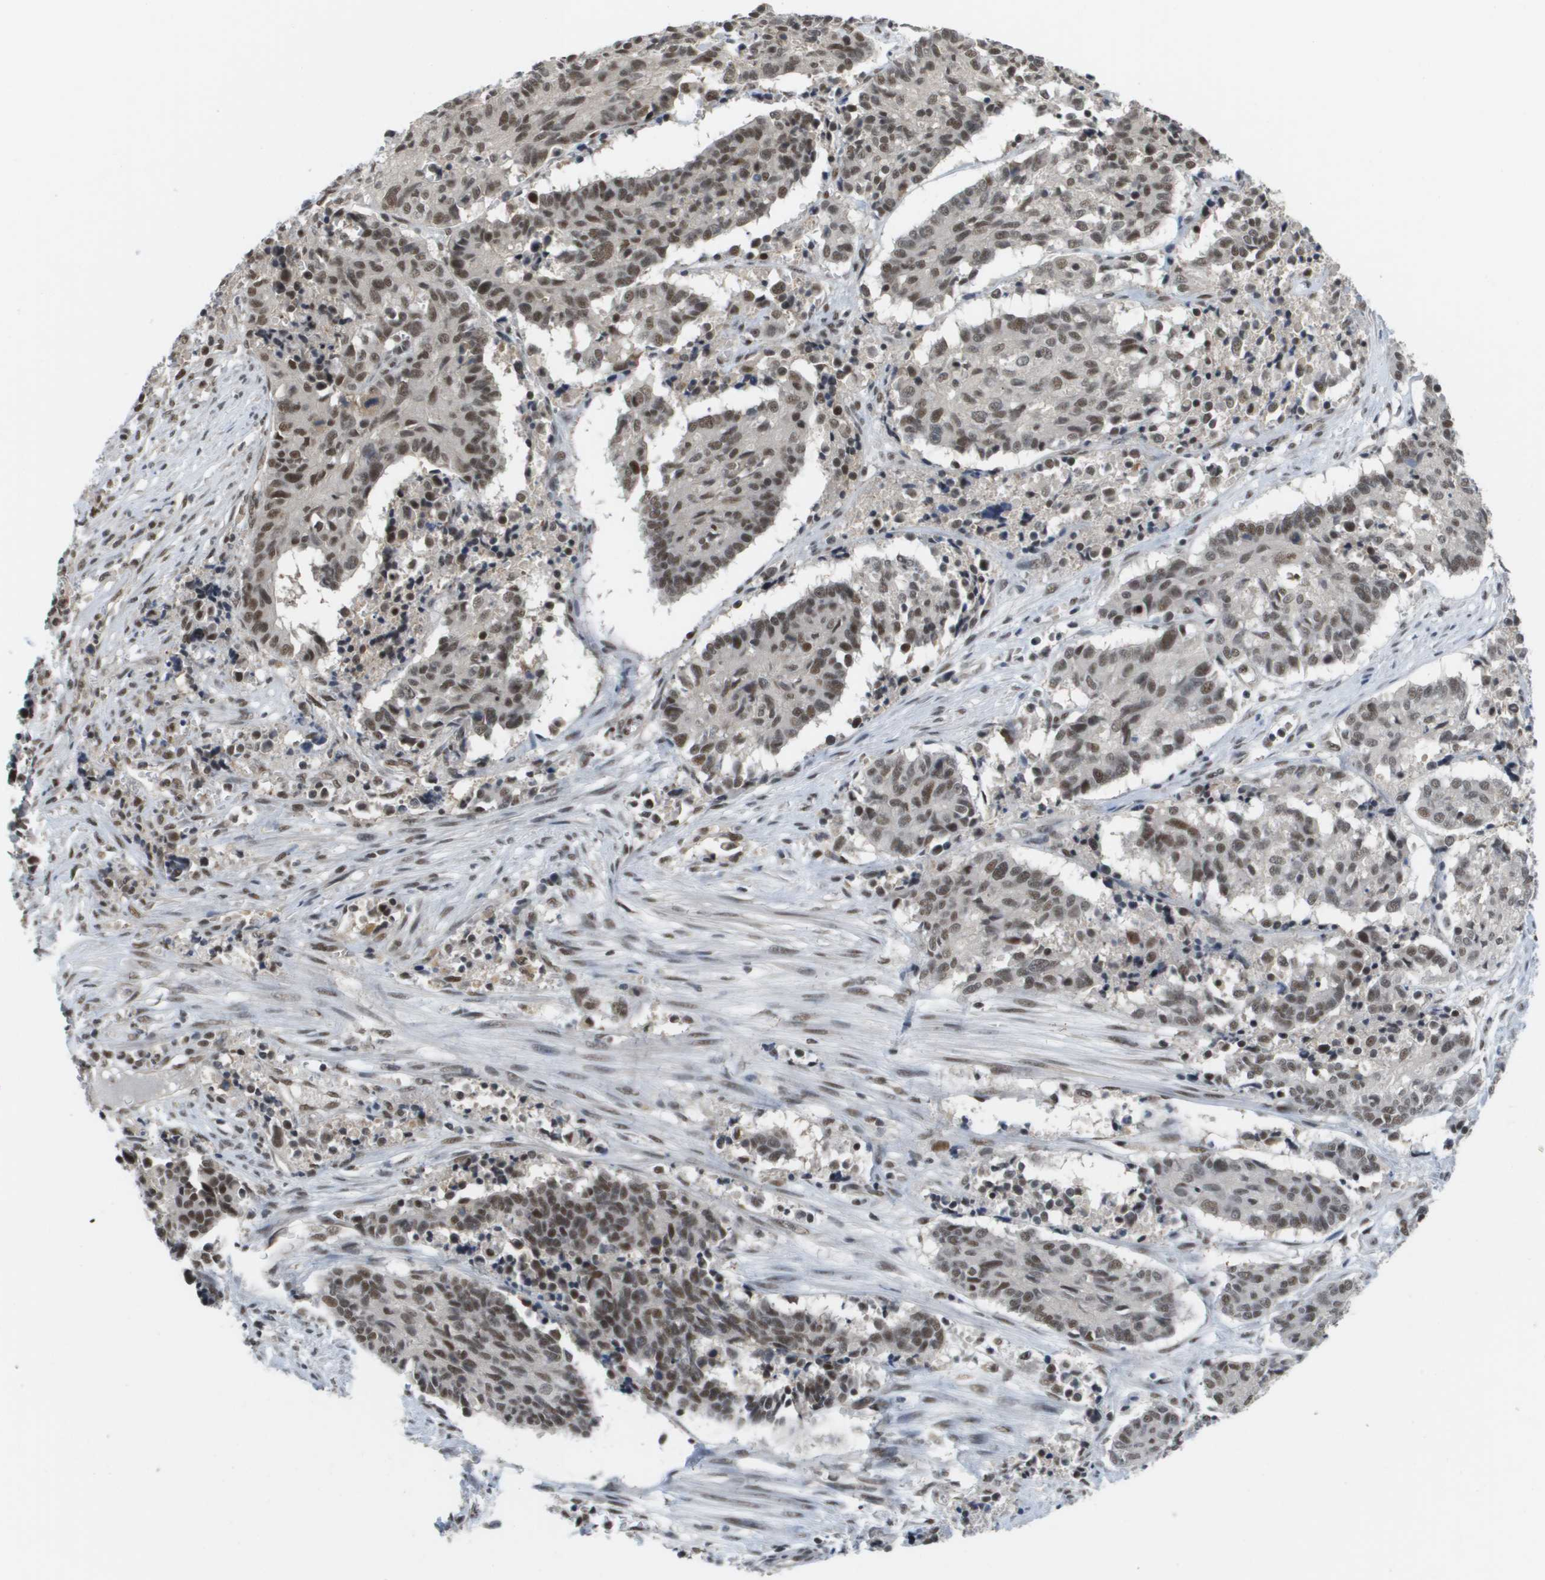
{"staining": {"intensity": "moderate", "quantity": ">75%", "location": "nuclear"}, "tissue": "cervical cancer", "cell_type": "Tumor cells", "image_type": "cancer", "snomed": [{"axis": "morphology", "description": "Squamous cell carcinoma, NOS"}, {"axis": "topography", "description": "Cervix"}], "caption": "IHC staining of cervical cancer, which reveals medium levels of moderate nuclear positivity in about >75% of tumor cells indicating moderate nuclear protein positivity. The staining was performed using DAB (3,3'-diaminobenzidine) (brown) for protein detection and nuclei were counterstained in hematoxylin (blue).", "gene": "ISY1", "patient": {"sex": "female", "age": 35}}